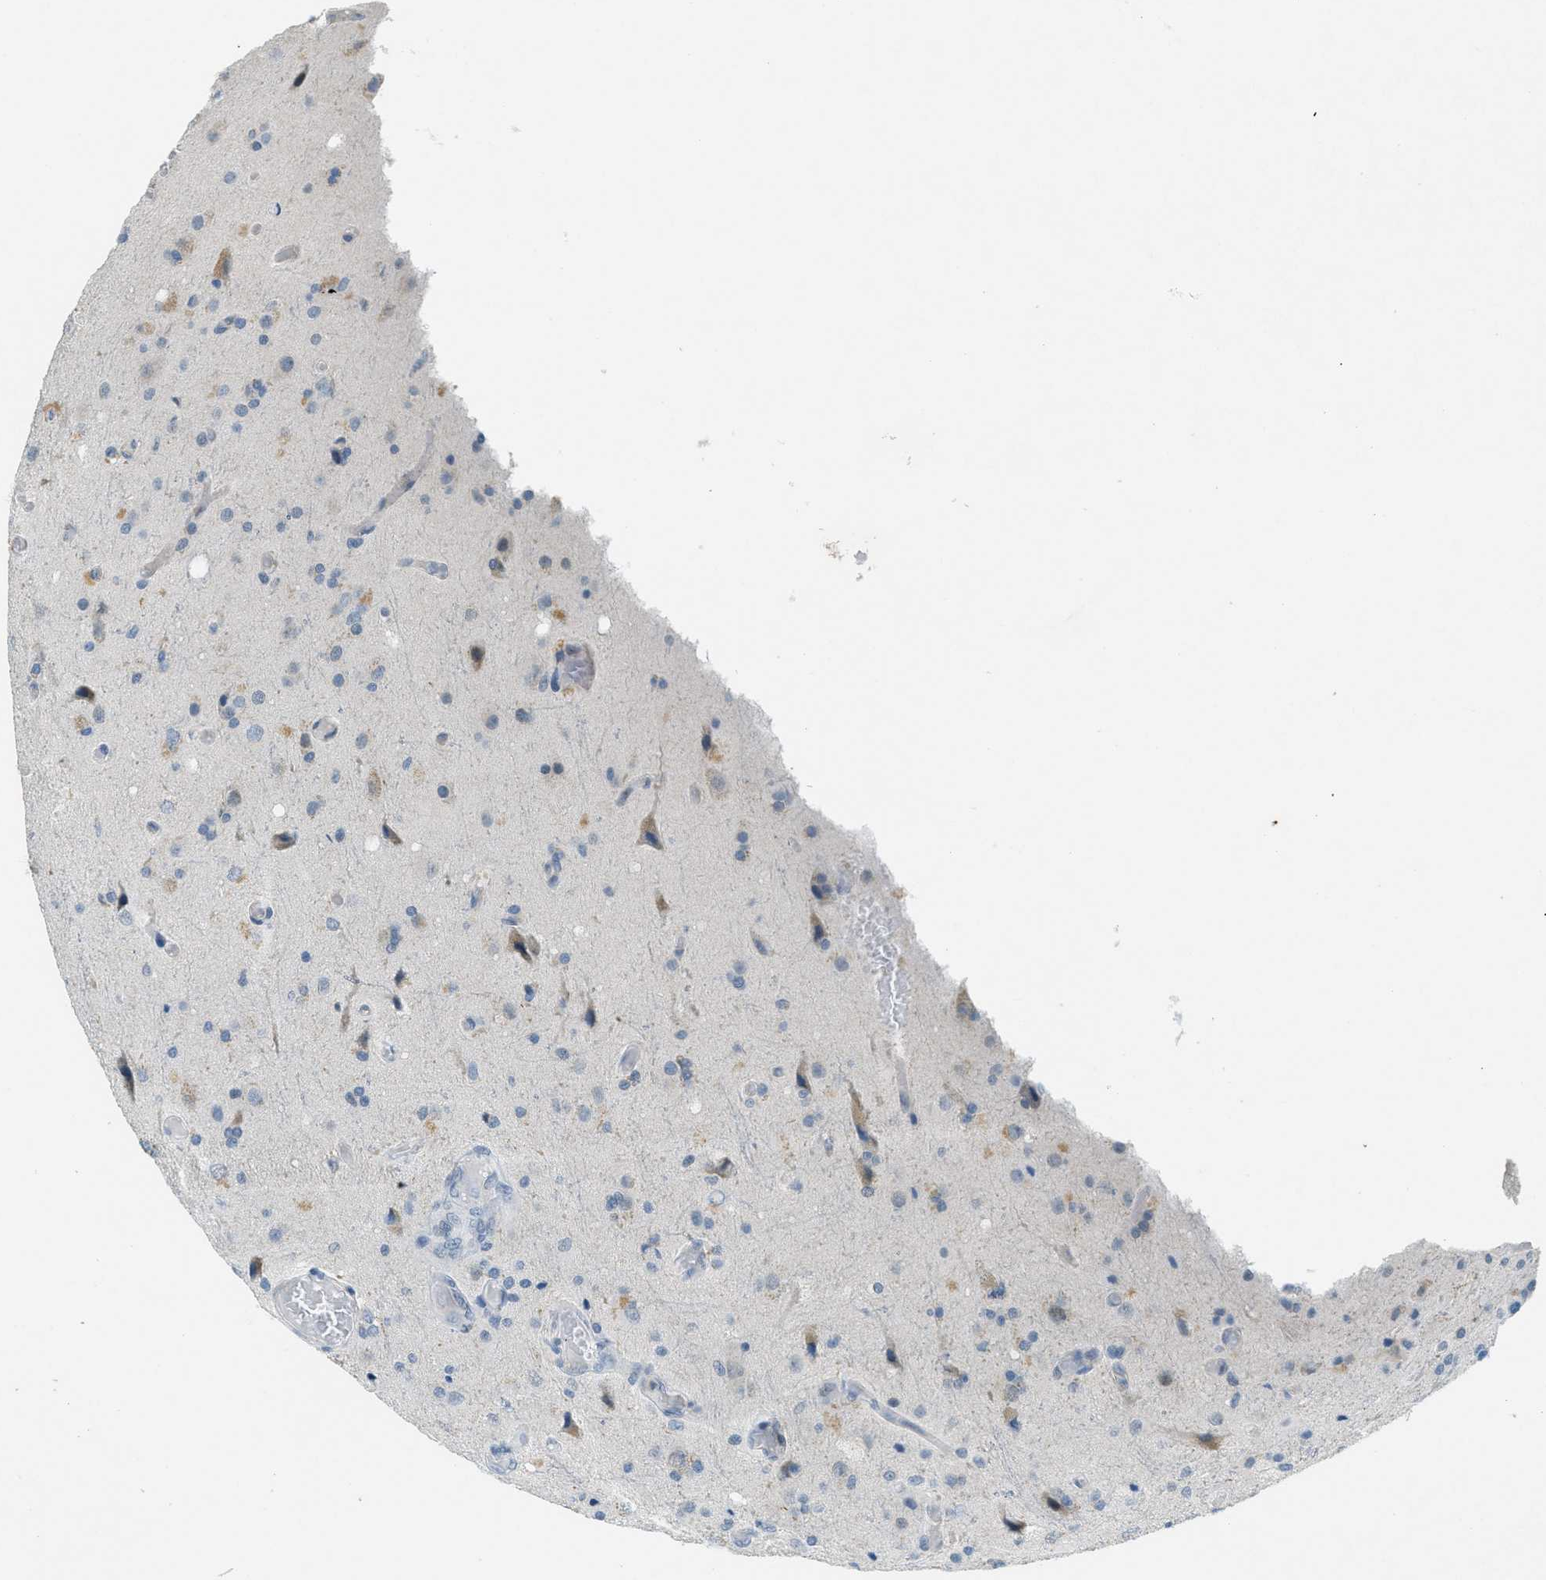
{"staining": {"intensity": "weak", "quantity": "<25%", "location": "cytoplasmic/membranous"}, "tissue": "glioma", "cell_type": "Tumor cells", "image_type": "cancer", "snomed": [{"axis": "morphology", "description": "Normal tissue, NOS"}, {"axis": "morphology", "description": "Glioma, malignant, High grade"}, {"axis": "topography", "description": "Cerebral cortex"}], "caption": "Glioma was stained to show a protein in brown. There is no significant positivity in tumor cells. Nuclei are stained in blue.", "gene": "FYN", "patient": {"sex": "male", "age": 77}}